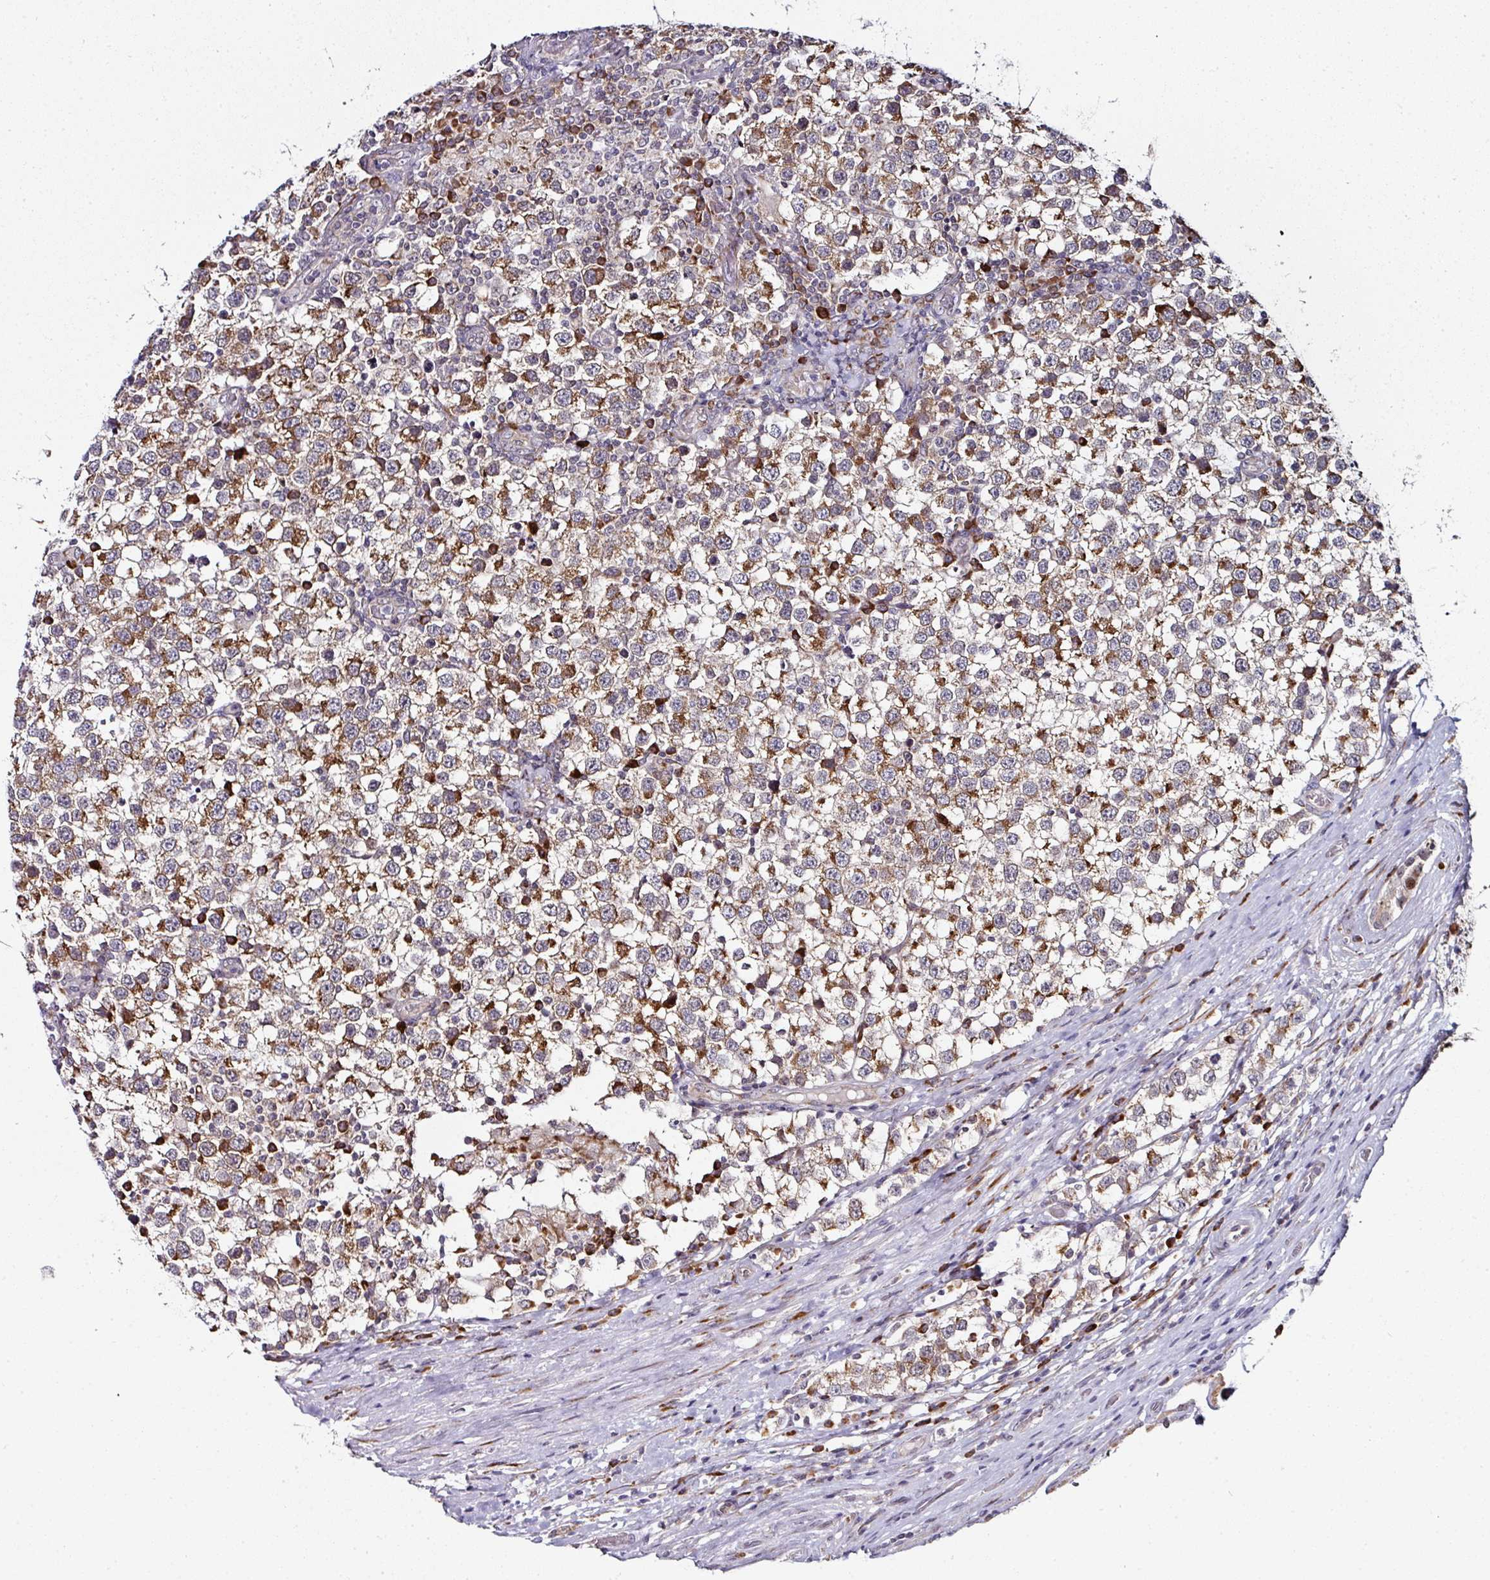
{"staining": {"intensity": "moderate", "quantity": ">75%", "location": "cytoplasmic/membranous"}, "tissue": "testis cancer", "cell_type": "Tumor cells", "image_type": "cancer", "snomed": [{"axis": "morphology", "description": "Seminoma, NOS"}, {"axis": "topography", "description": "Testis"}], "caption": "Seminoma (testis) was stained to show a protein in brown. There is medium levels of moderate cytoplasmic/membranous expression in about >75% of tumor cells.", "gene": "APOLD1", "patient": {"sex": "male", "age": 34}}